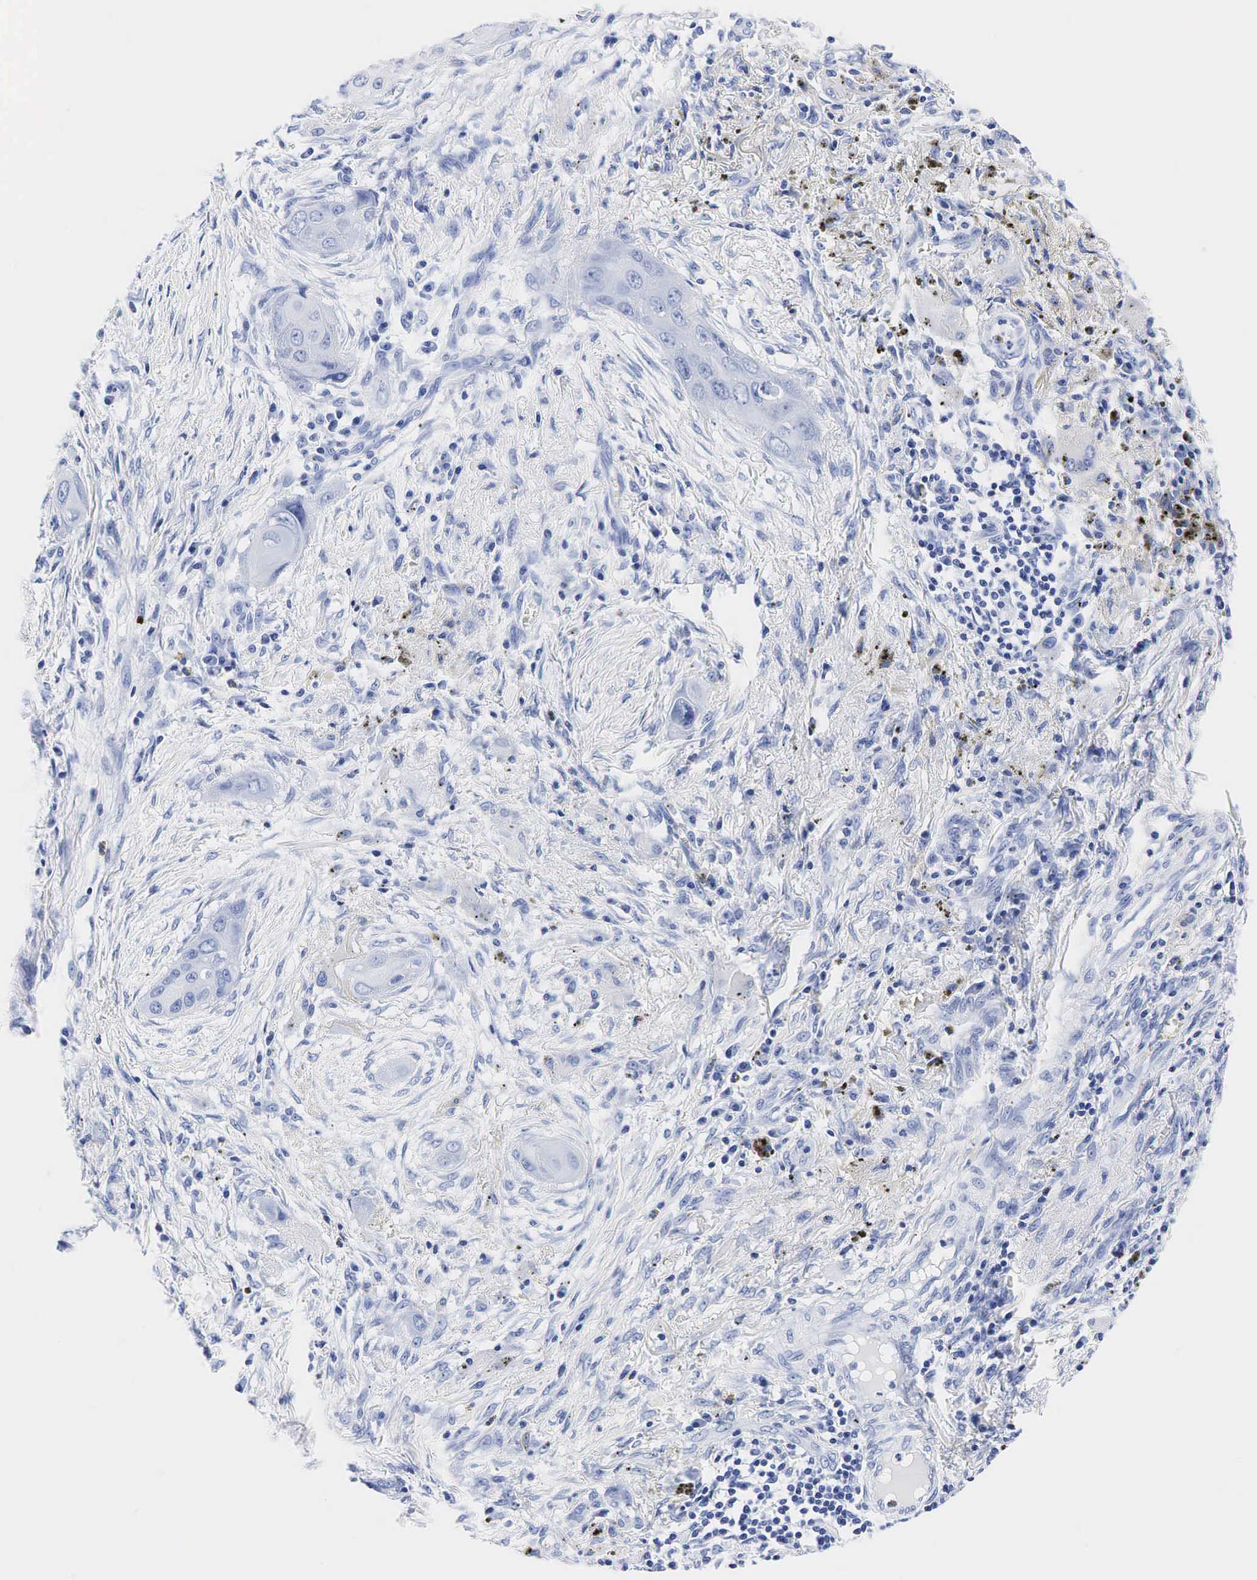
{"staining": {"intensity": "negative", "quantity": "none", "location": "none"}, "tissue": "lung cancer", "cell_type": "Tumor cells", "image_type": "cancer", "snomed": [{"axis": "morphology", "description": "Squamous cell carcinoma, NOS"}, {"axis": "topography", "description": "Lung"}], "caption": "High magnification brightfield microscopy of lung cancer stained with DAB (3,3'-diaminobenzidine) (brown) and counterstained with hematoxylin (blue): tumor cells show no significant positivity. (DAB immunohistochemistry (IHC) visualized using brightfield microscopy, high magnification).", "gene": "TG", "patient": {"sex": "male", "age": 71}}